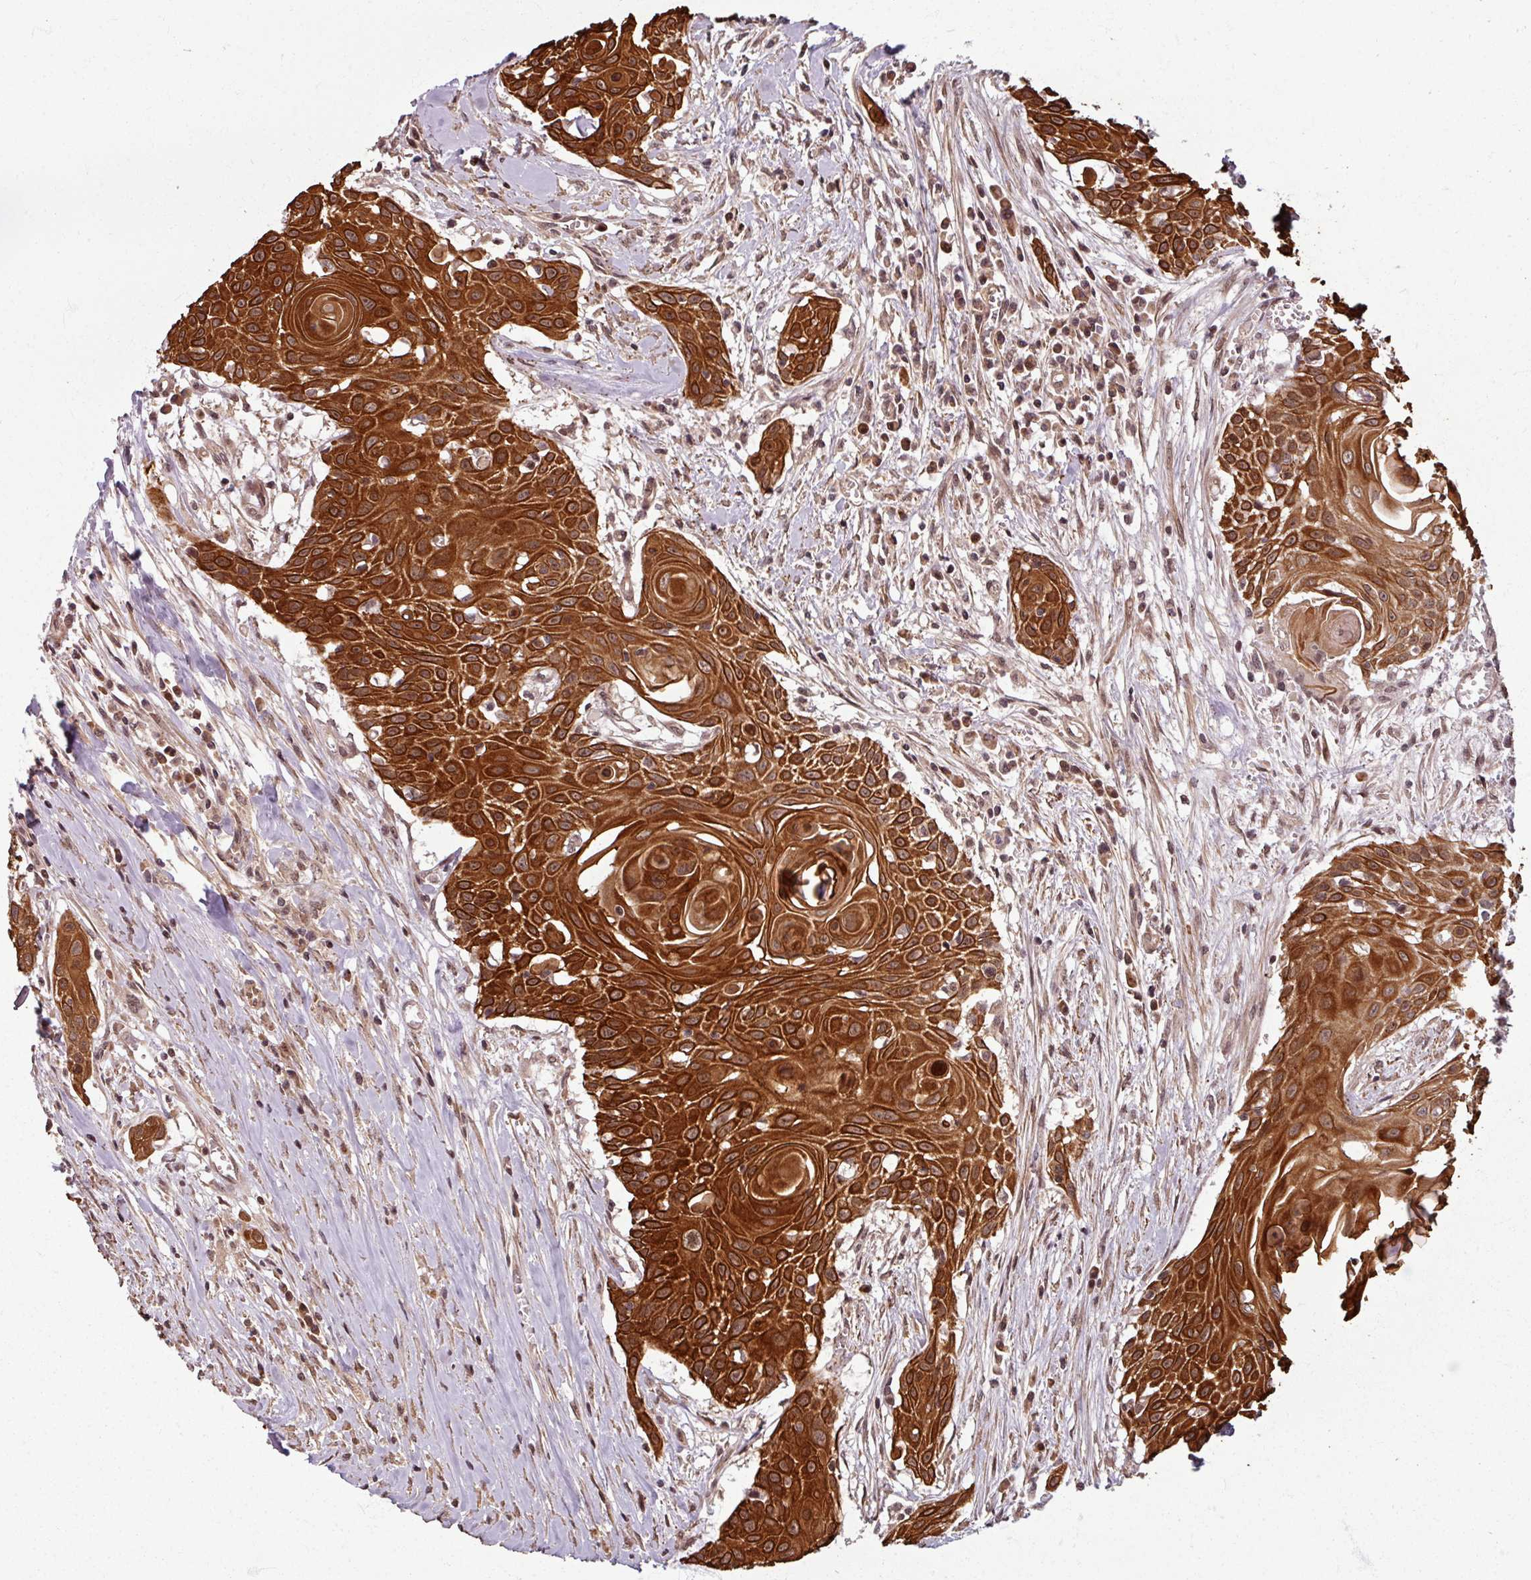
{"staining": {"intensity": "strong", "quantity": ">75%", "location": "cytoplasmic/membranous,nuclear"}, "tissue": "head and neck cancer", "cell_type": "Tumor cells", "image_type": "cancer", "snomed": [{"axis": "morphology", "description": "Squamous cell carcinoma, NOS"}, {"axis": "topography", "description": "Lymph node"}, {"axis": "topography", "description": "Salivary gland"}, {"axis": "topography", "description": "Head-Neck"}], "caption": "The photomicrograph exhibits a brown stain indicating the presence of a protein in the cytoplasmic/membranous and nuclear of tumor cells in head and neck squamous cell carcinoma.", "gene": "SWI5", "patient": {"sex": "female", "age": 74}}